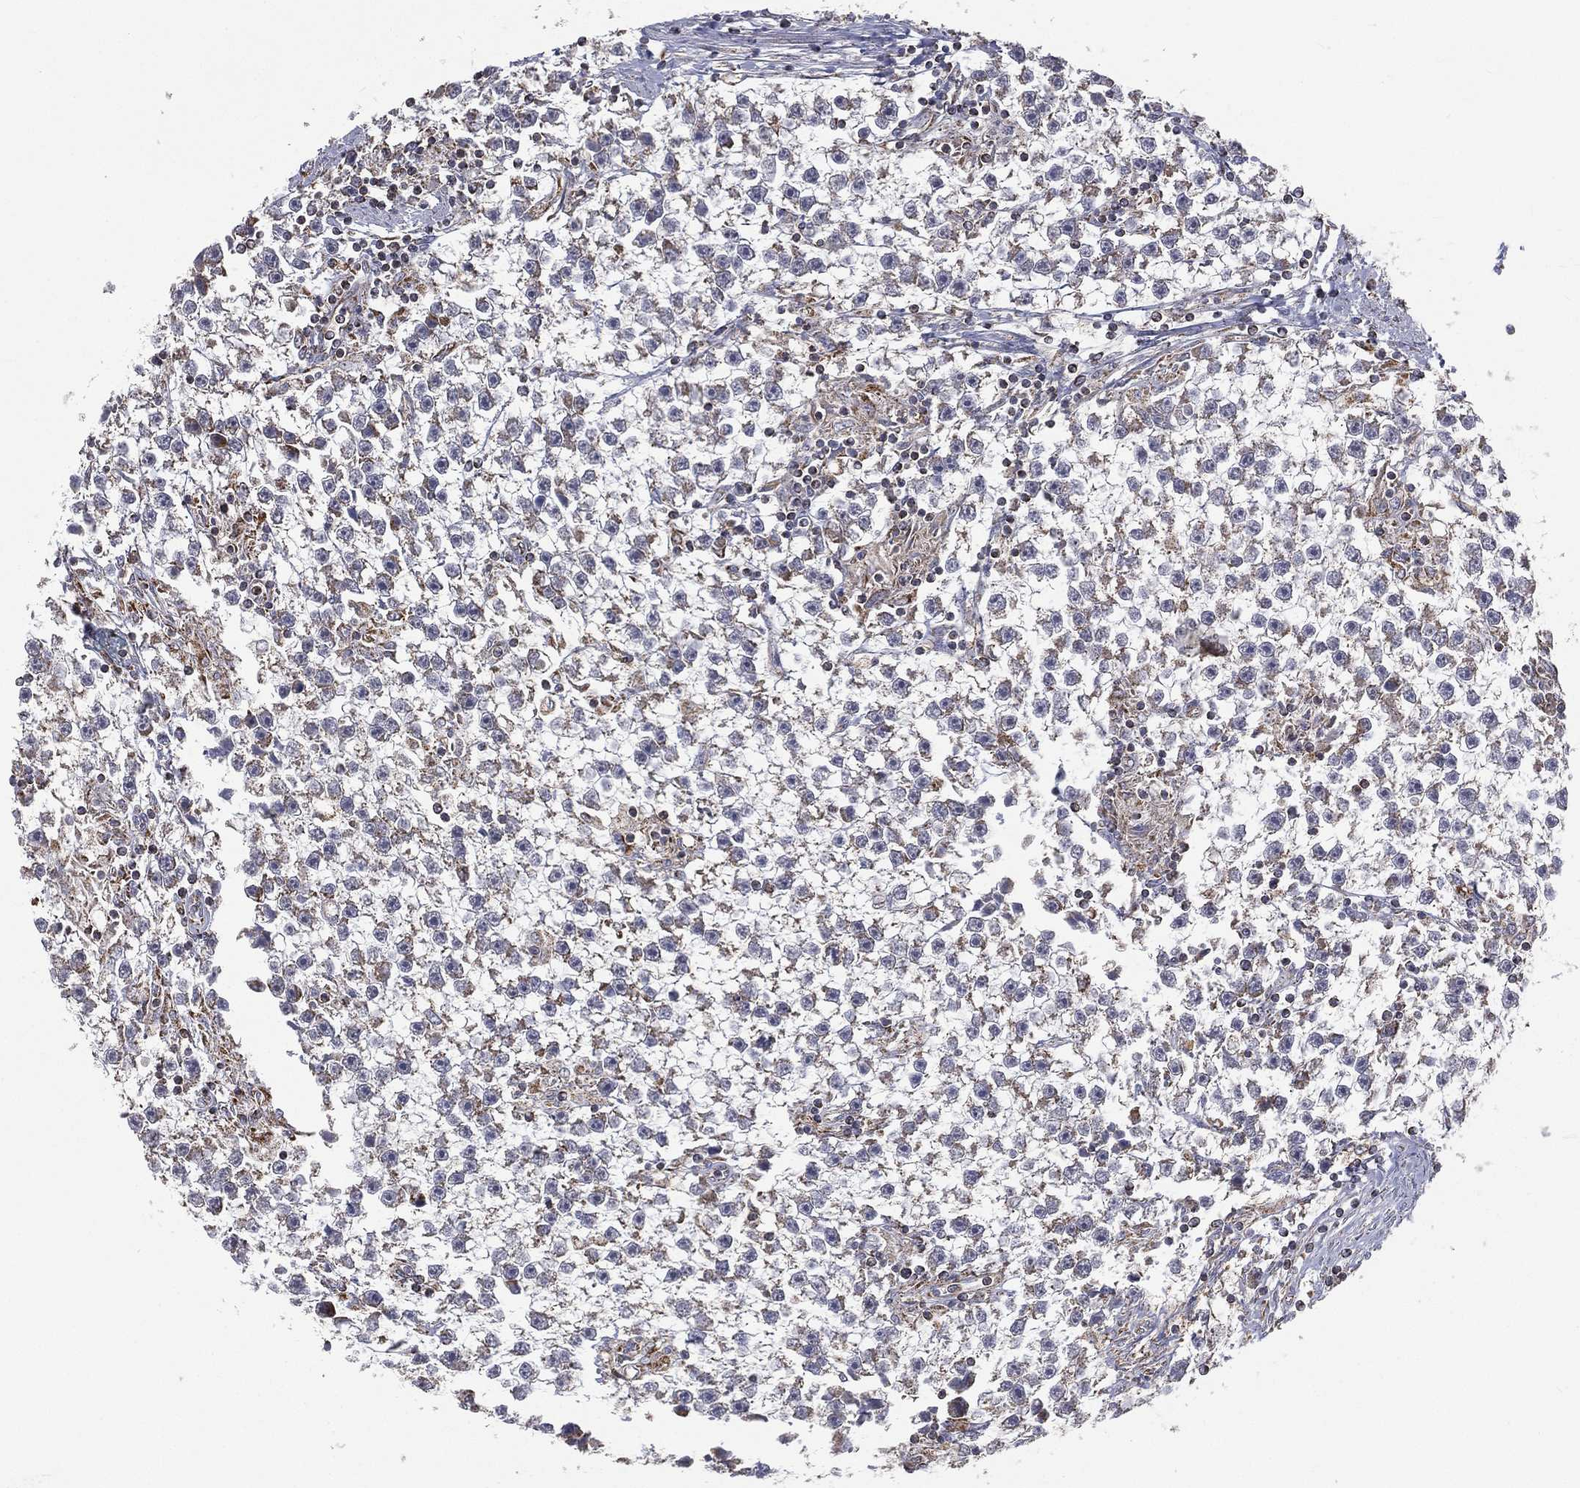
{"staining": {"intensity": "moderate", "quantity": "<25%", "location": "cytoplasmic/membranous"}, "tissue": "testis cancer", "cell_type": "Tumor cells", "image_type": "cancer", "snomed": [{"axis": "morphology", "description": "Seminoma, NOS"}, {"axis": "topography", "description": "Testis"}], "caption": "Immunohistochemical staining of seminoma (testis) exhibits moderate cytoplasmic/membranous protein staining in approximately <25% of tumor cells.", "gene": "RIN3", "patient": {"sex": "male", "age": 59}}